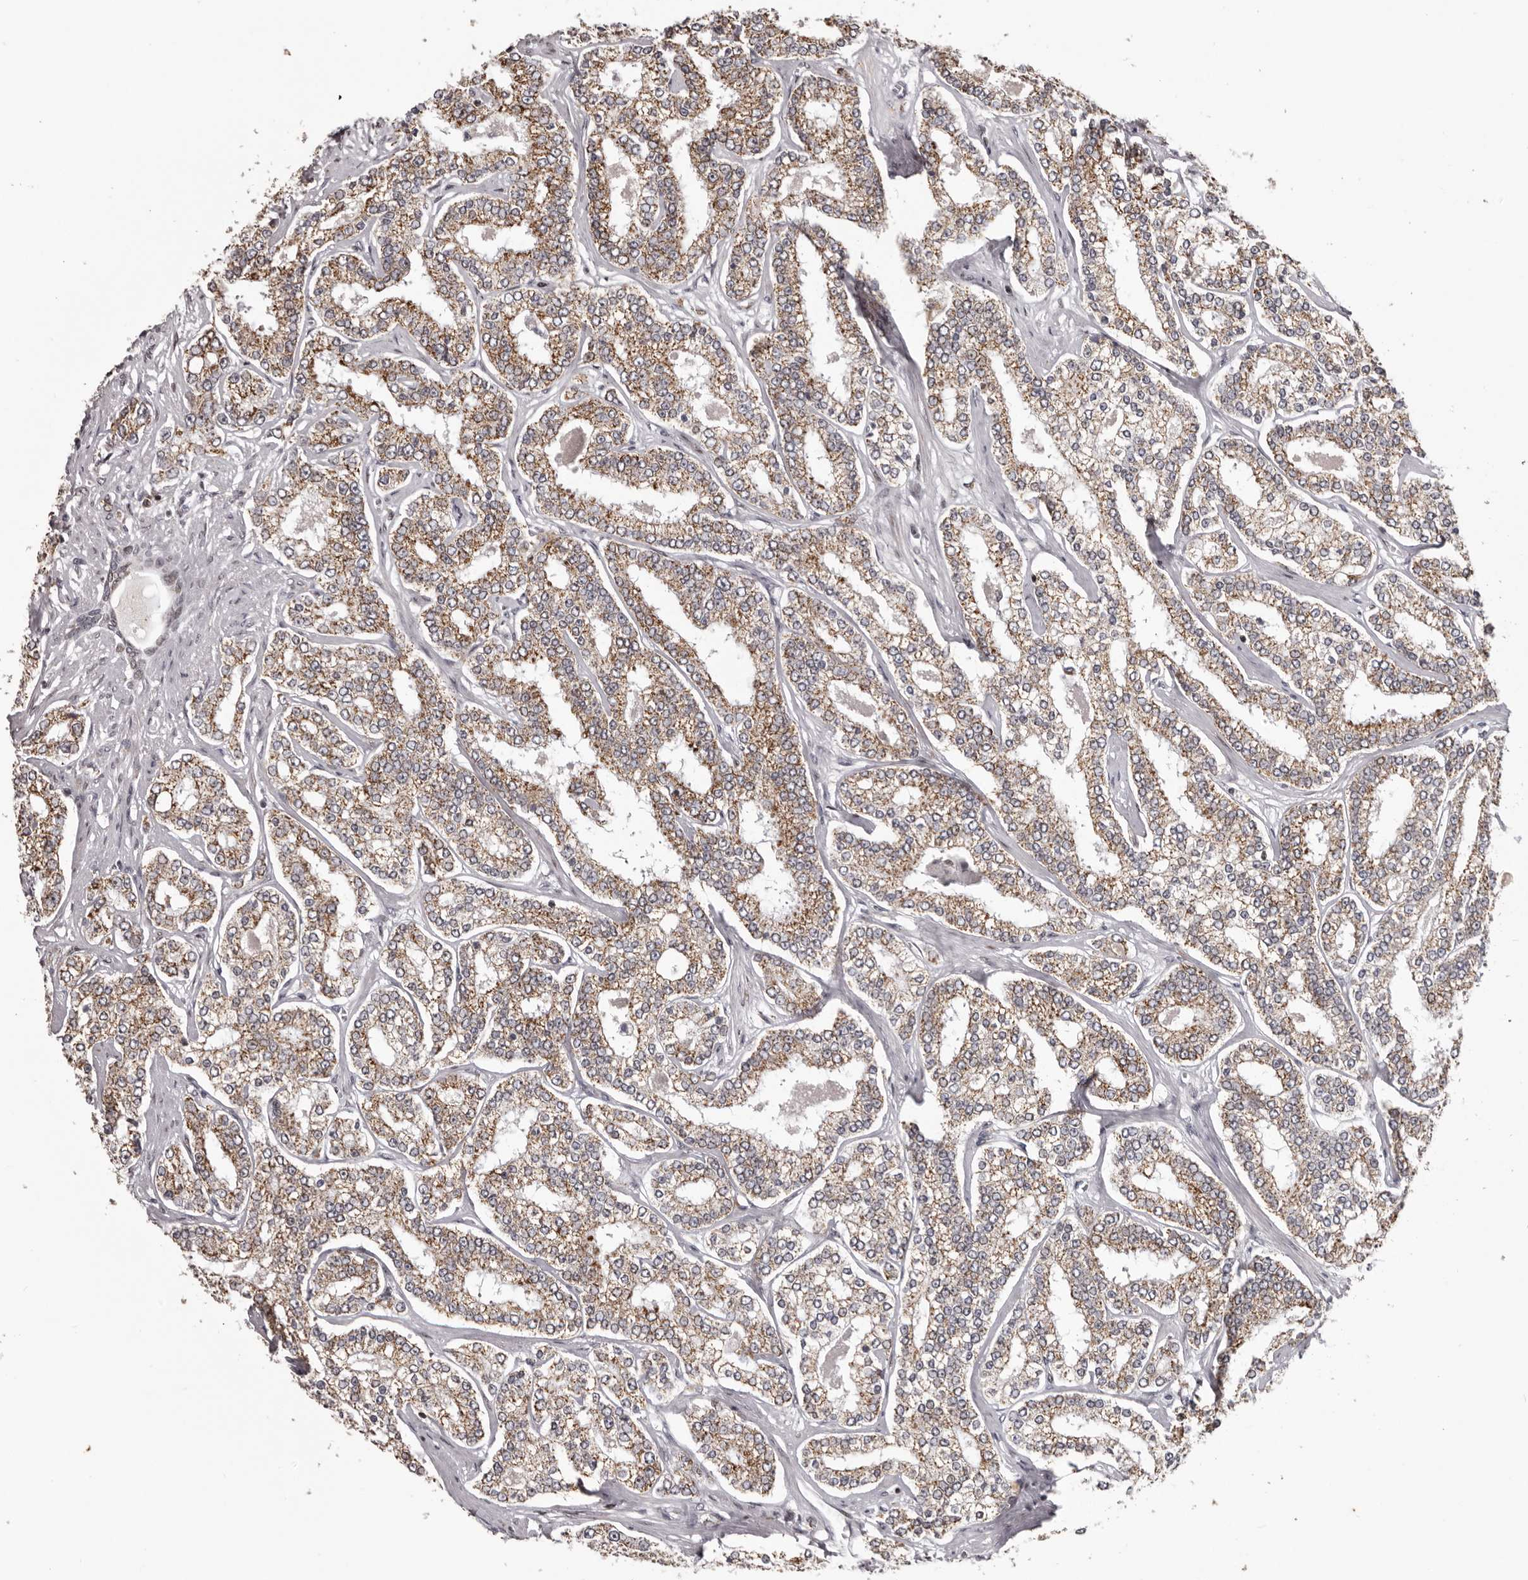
{"staining": {"intensity": "moderate", "quantity": ">75%", "location": "cytoplasmic/membranous"}, "tissue": "prostate cancer", "cell_type": "Tumor cells", "image_type": "cancer", "snomed": [{"axis": "morphology", "description": "Normal tissue, NOS"}, {"axis": "morphology", "description": "Adenocarcinoma, High grade"}, {"axis": "topography", "description": "Prostate"}], "caption": "Protein staining of adenocarcinoma (high-grade) (prostate) tissue exhibits moderate cytoplasmic/membranous positivity in approximately >75% of tumor cells. (Brightfield microscopy of DAB IHC at high magnification).", "gene": "C17orf99", "patient": {"sex": "male", "age": 83}}